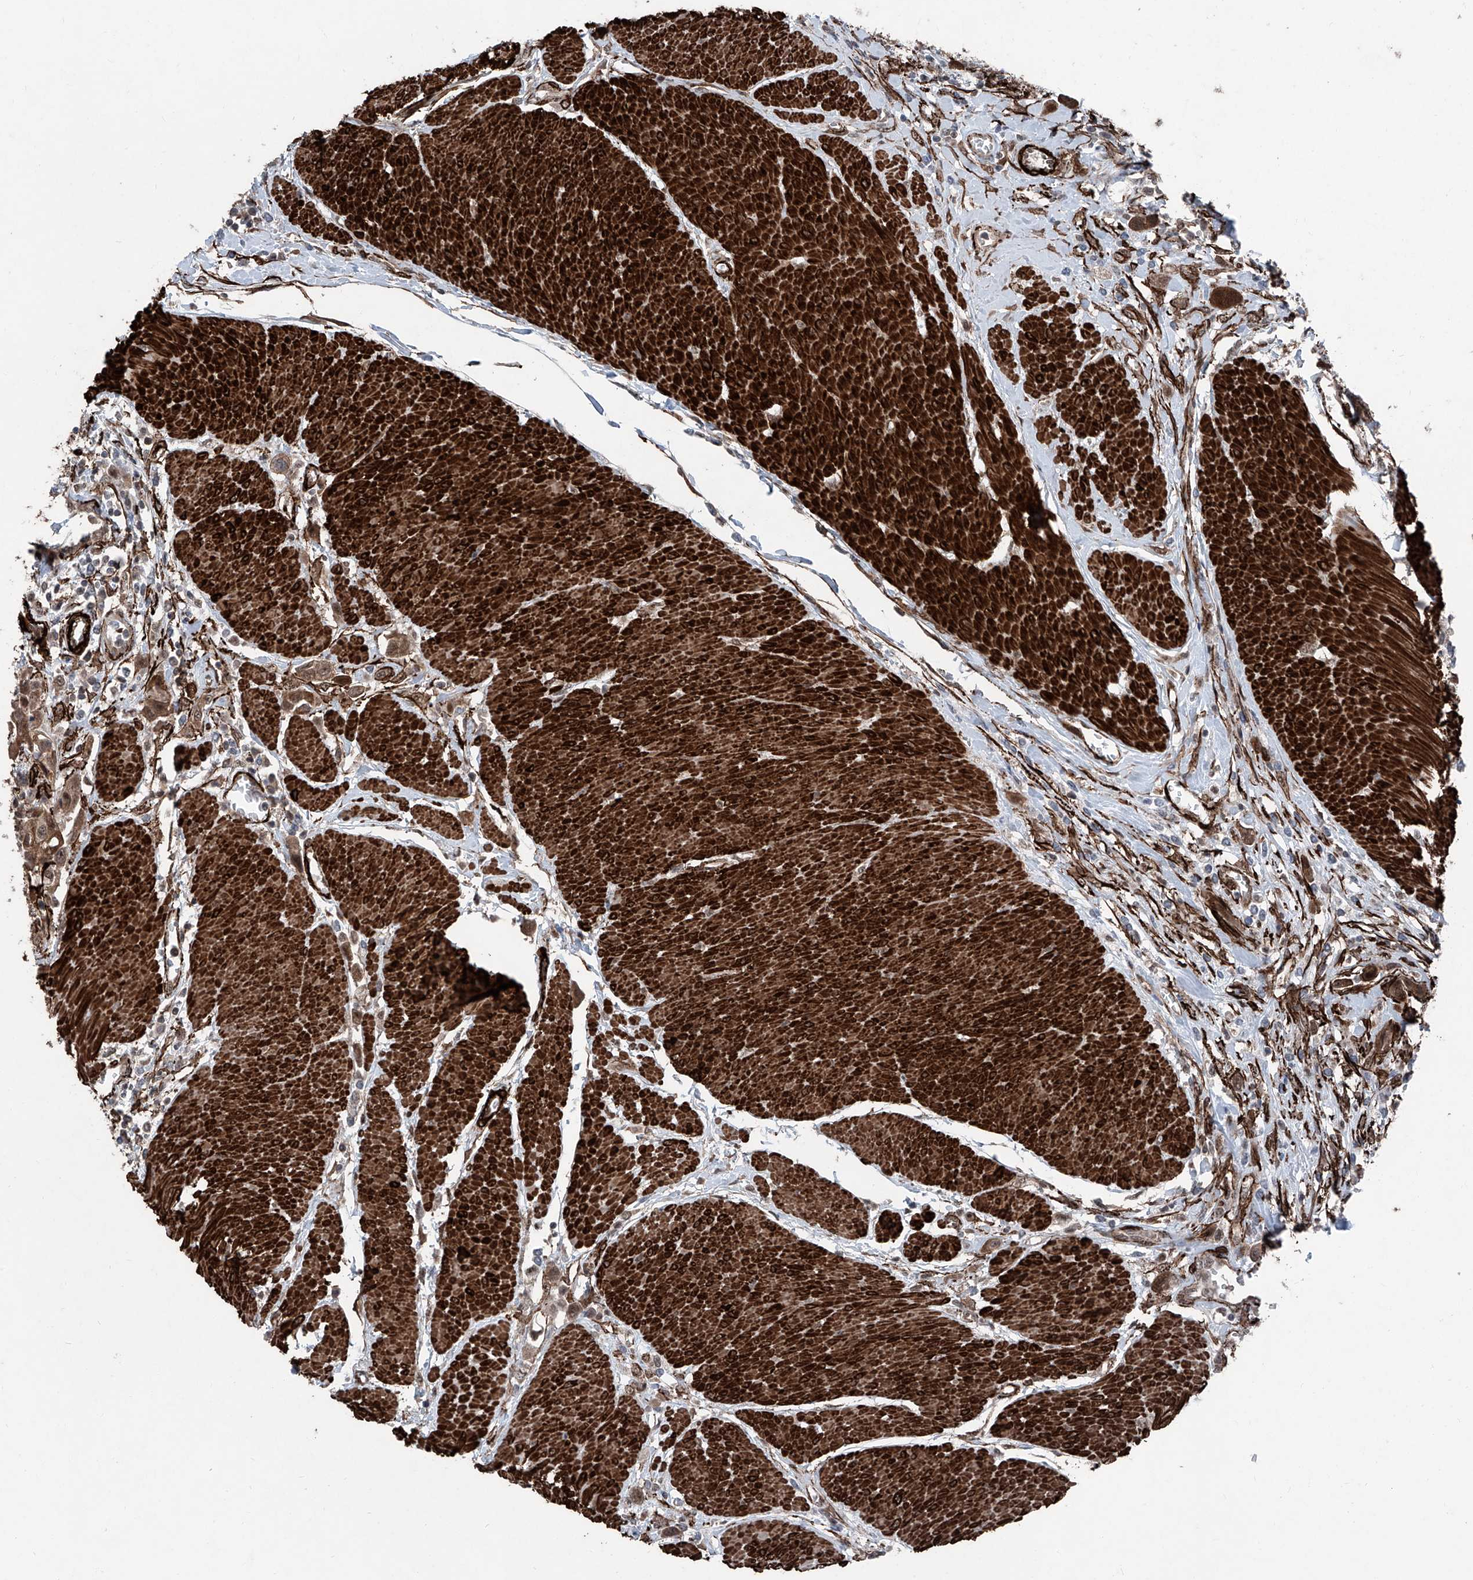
{"staining": {"intensity": "moderate", "quantity": "25%-75%", "location": "cytoplasmic/membranous,nuclear"}, "tissue": "urothelial cancer", "cell_type": "Tumor cells", "image_type": "cancer", "snomed": [{"axis": "morphology", "description": "Urothelial carcinoma, High grade"}, {"axis": "topography", "description": "Urinary bladder"}], "caption": "This image shows immunohistochemistry (IHC) staining of human high-grade urothelial carcinoma, with medium moderate cytoplasmic/membranous and nuclear positivity in approximately 25%-75% of tumor cells.", "gene": "COA7", "patient": {"sex": "male", "age": 50}}